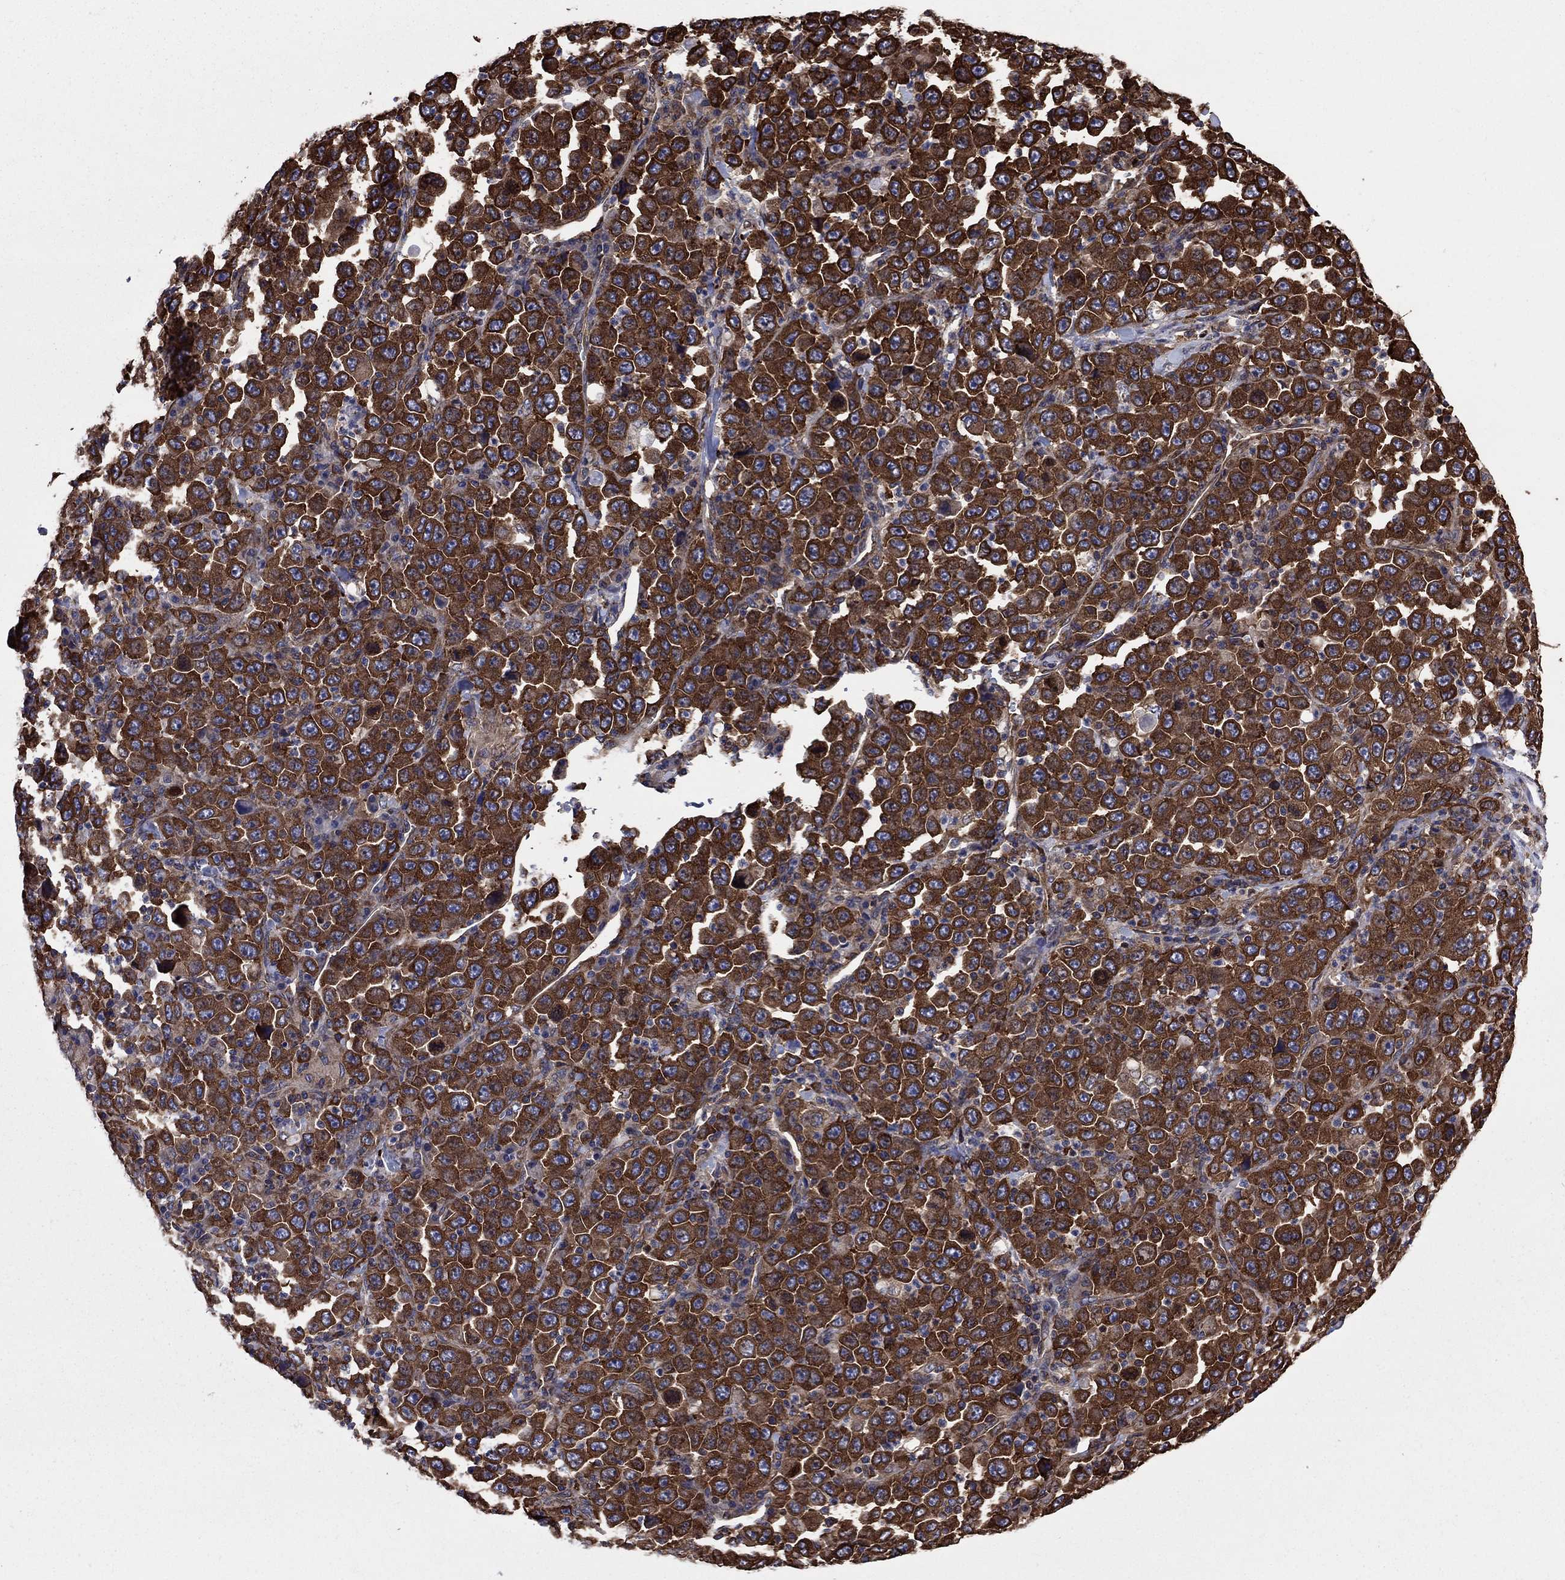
{"staining": {"intensity": "strong", "quantity": ">75%", "location": "cytoplasmic/membranous"}, "tissue": "stomach cancer", "cell_type": "Tumor cells", "image_type": "cancer", "snomed": [{"axis": "morphology", "description": "Normal tissue, NOS"}, {"axis": "morphology", "description": "Adenocarcinoma, NOS"}, {"axis": "topography", "description": "Stomach, upper"}, {"axis": "topography", "description": "Stomach"}], "caption": "Stomach cancer (adenocarcinoma) stained with DAB (3,3'-diaminobenzidine) IHC displays high levels of strong cytoplasmic/membranous positivity in about >75% of tumor cells.", "gene": "YBX1", "patient": {"sex": "male", "age": 59}}